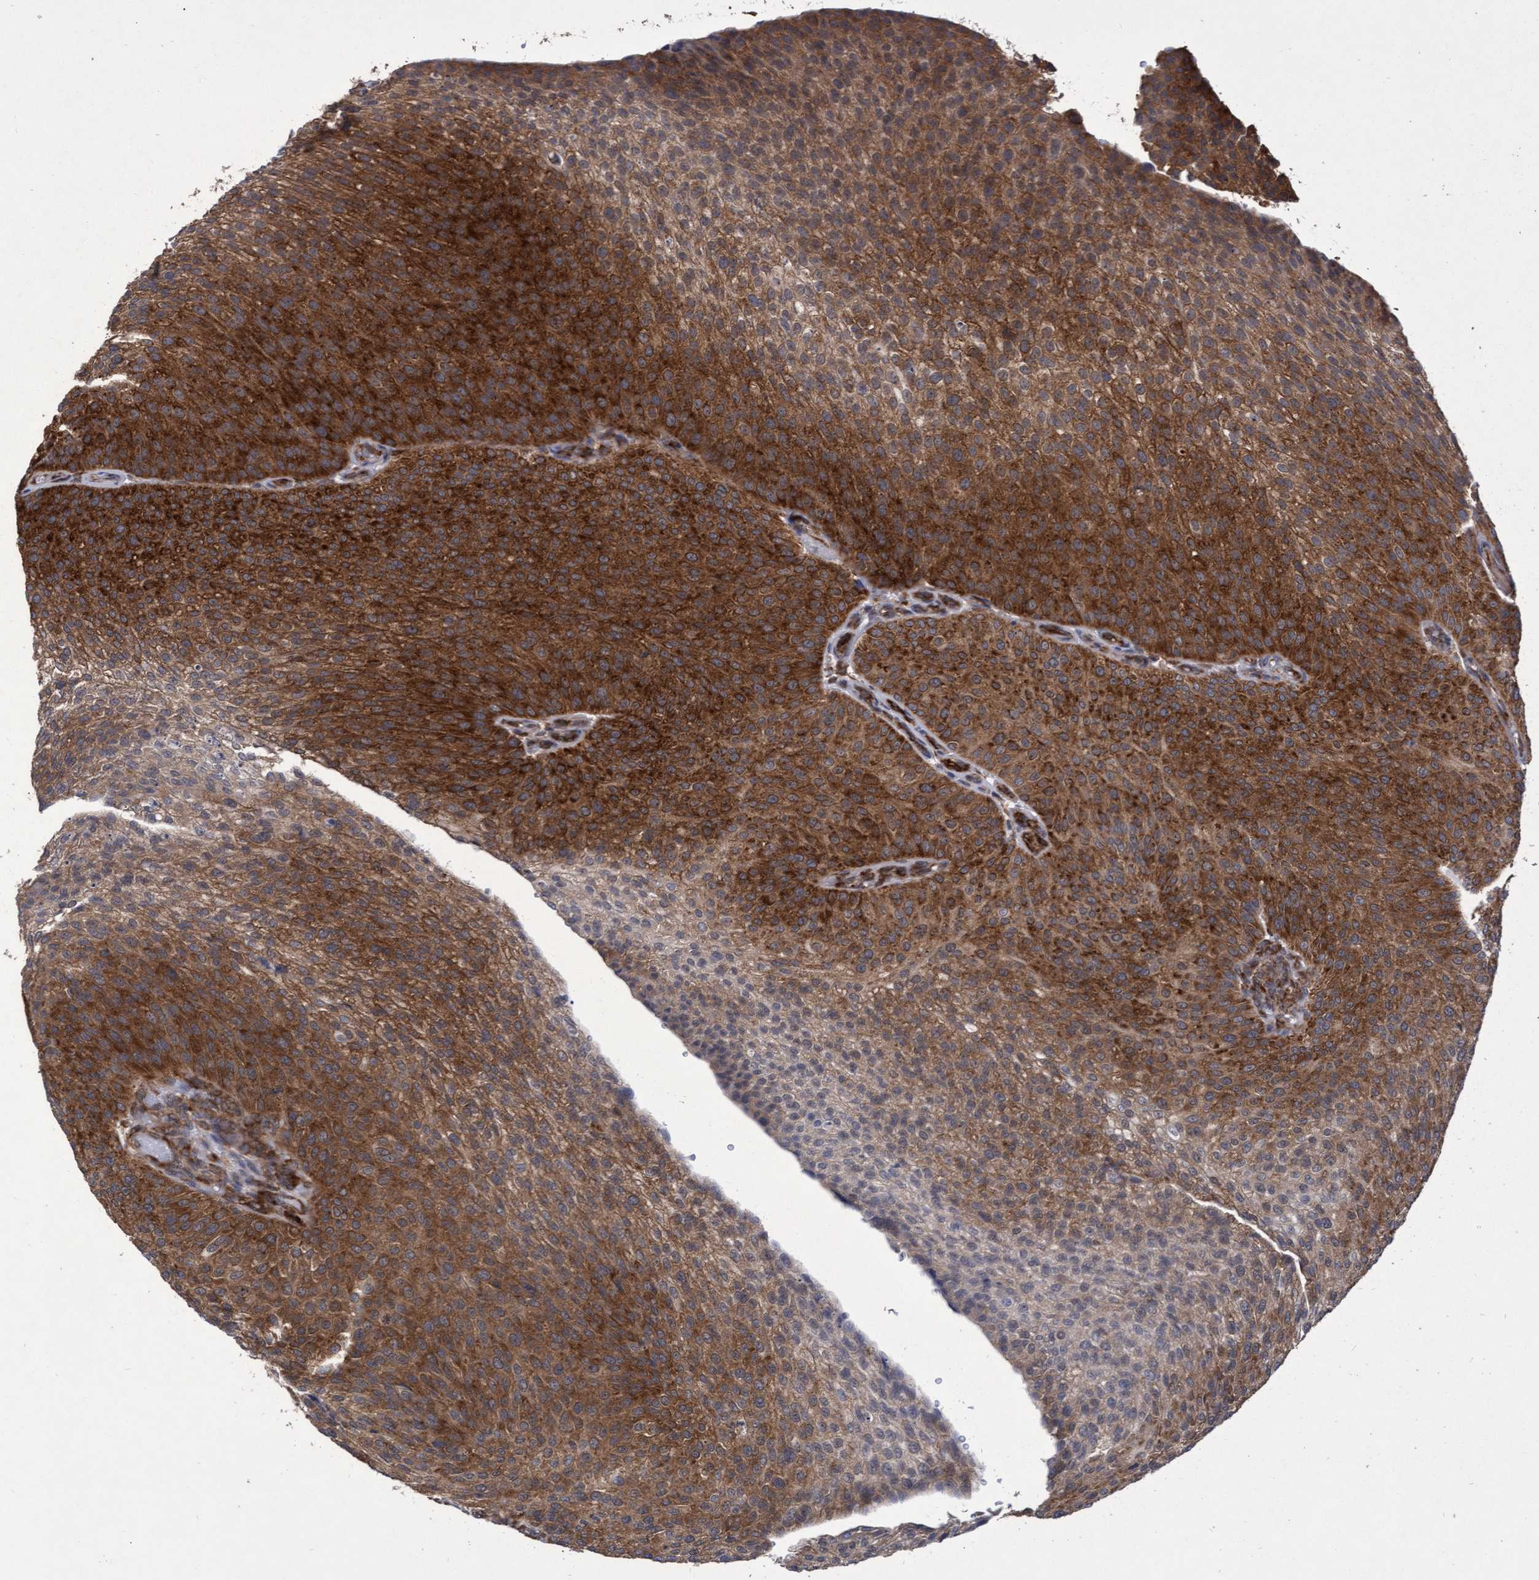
{"staining": {"intensity": "strong", "quantity": ">75%", "location": "cytoplasmic/membranous"}, "tissue": "urothelial cancer", "cell_type": "Tumor cells", "image_type": "cancer", "snomed": [{"axis": "morphology", "description": "Urothelial carcinoma, Low grade"}, {"axis": "topography", "description": "Smooth muscle"}, {"axis": "topography", "description": "Urinary bladder"}], "caption": "This photomicrograph exhibits urothelial carcinoma (low-grade) stained with immunohistochemistry (IHC) to label a protein in brown. The cytoplasmic/membranous of tumor cells show strong positivity for the protein. Nuclei are counter-stained blue.", "gene": "ABCF2", "patient": {"sex": "male", "age": 60}}